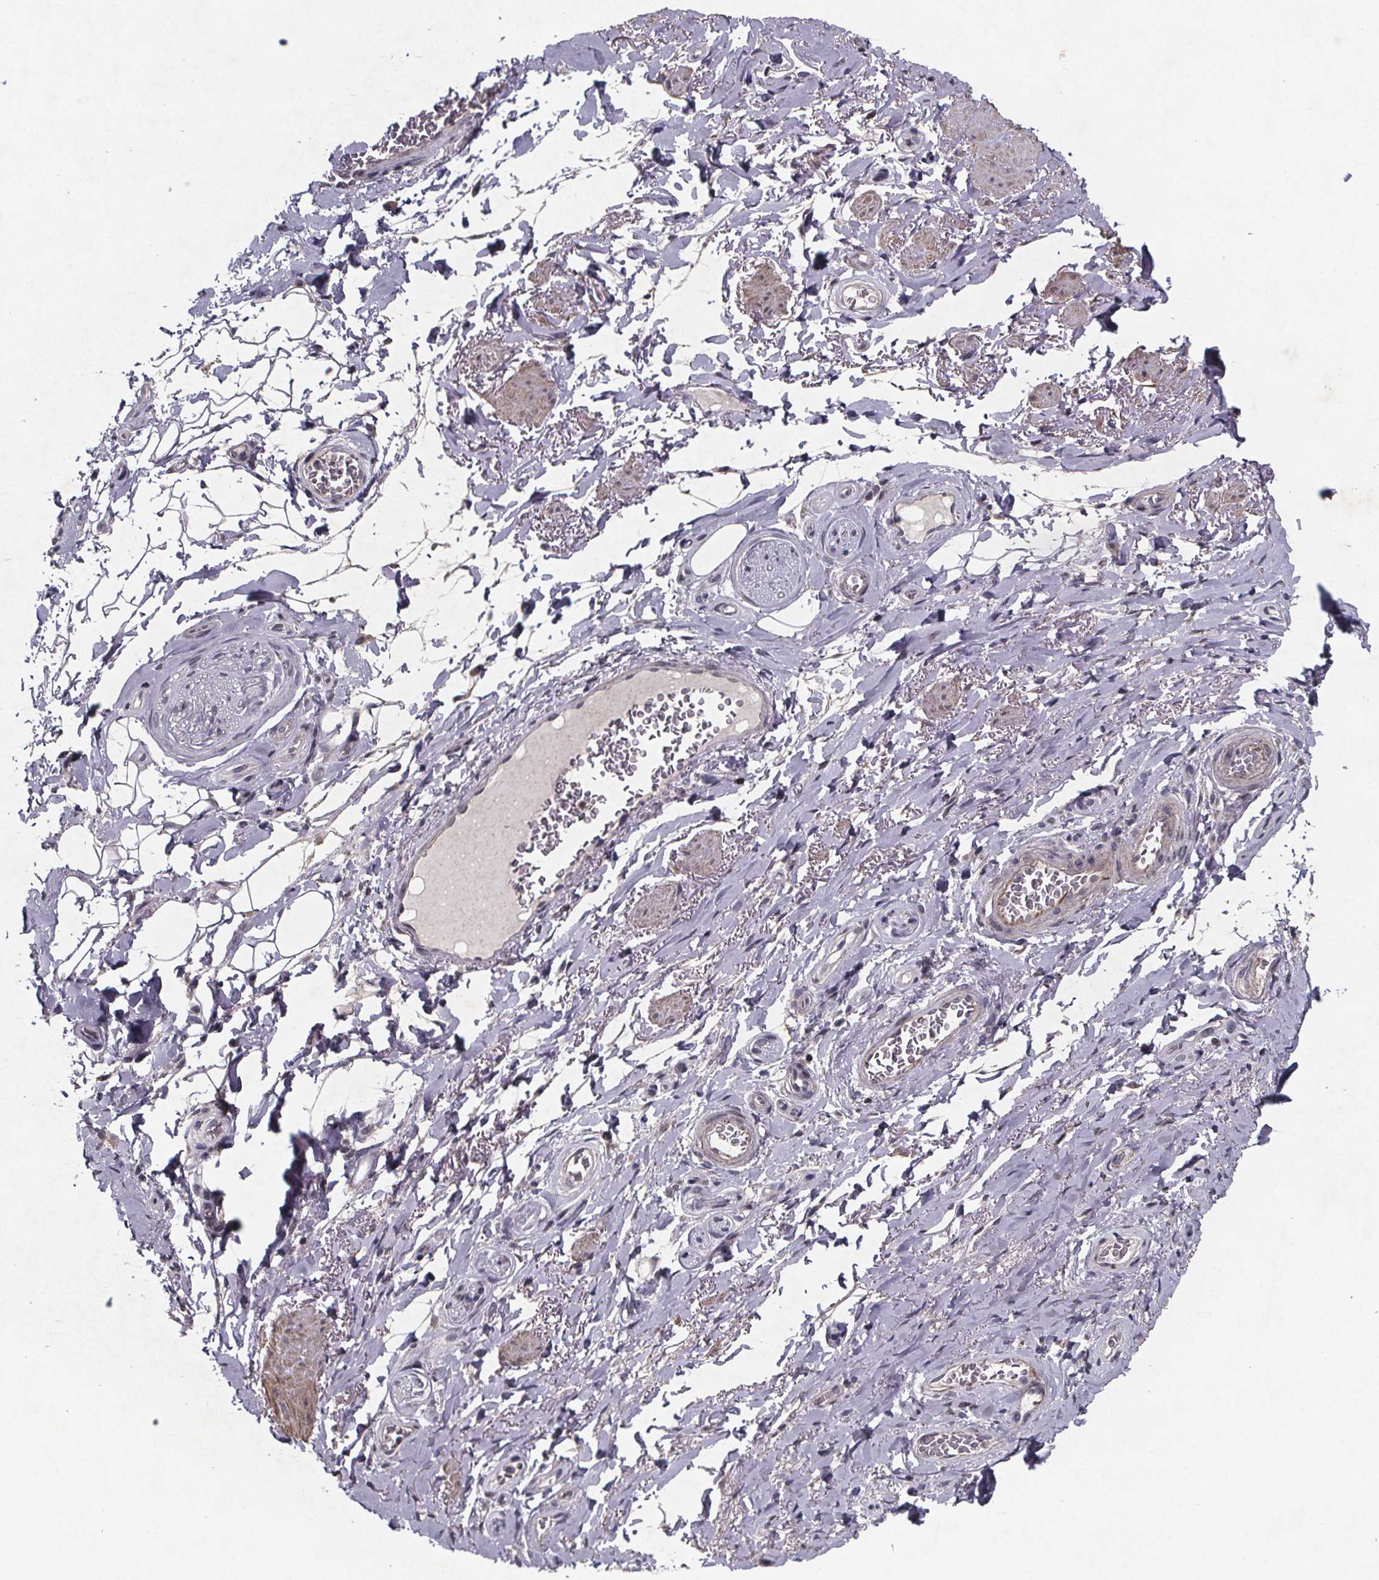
{"staining": {"intensity": "negative", "quantity": "none", "location": "none"}, "tissue": "adipose tissue", "cell_type": "Adipocytes", "image_type": "normal", "snomed": [{"axis": "morphology", "description": "Normal tissue, NOS"}, {"axis": "topography", "description": "Anal"}, {"axis": "topography", "description": "Peripheral nerve tissue"}], "caption": "IHC micrograph of benign adipose tissue stained for a protein (brown), which shows no expression in adipocytes.", "gene": "PALLD", "patient": {"sex": "male", "age": 53}}